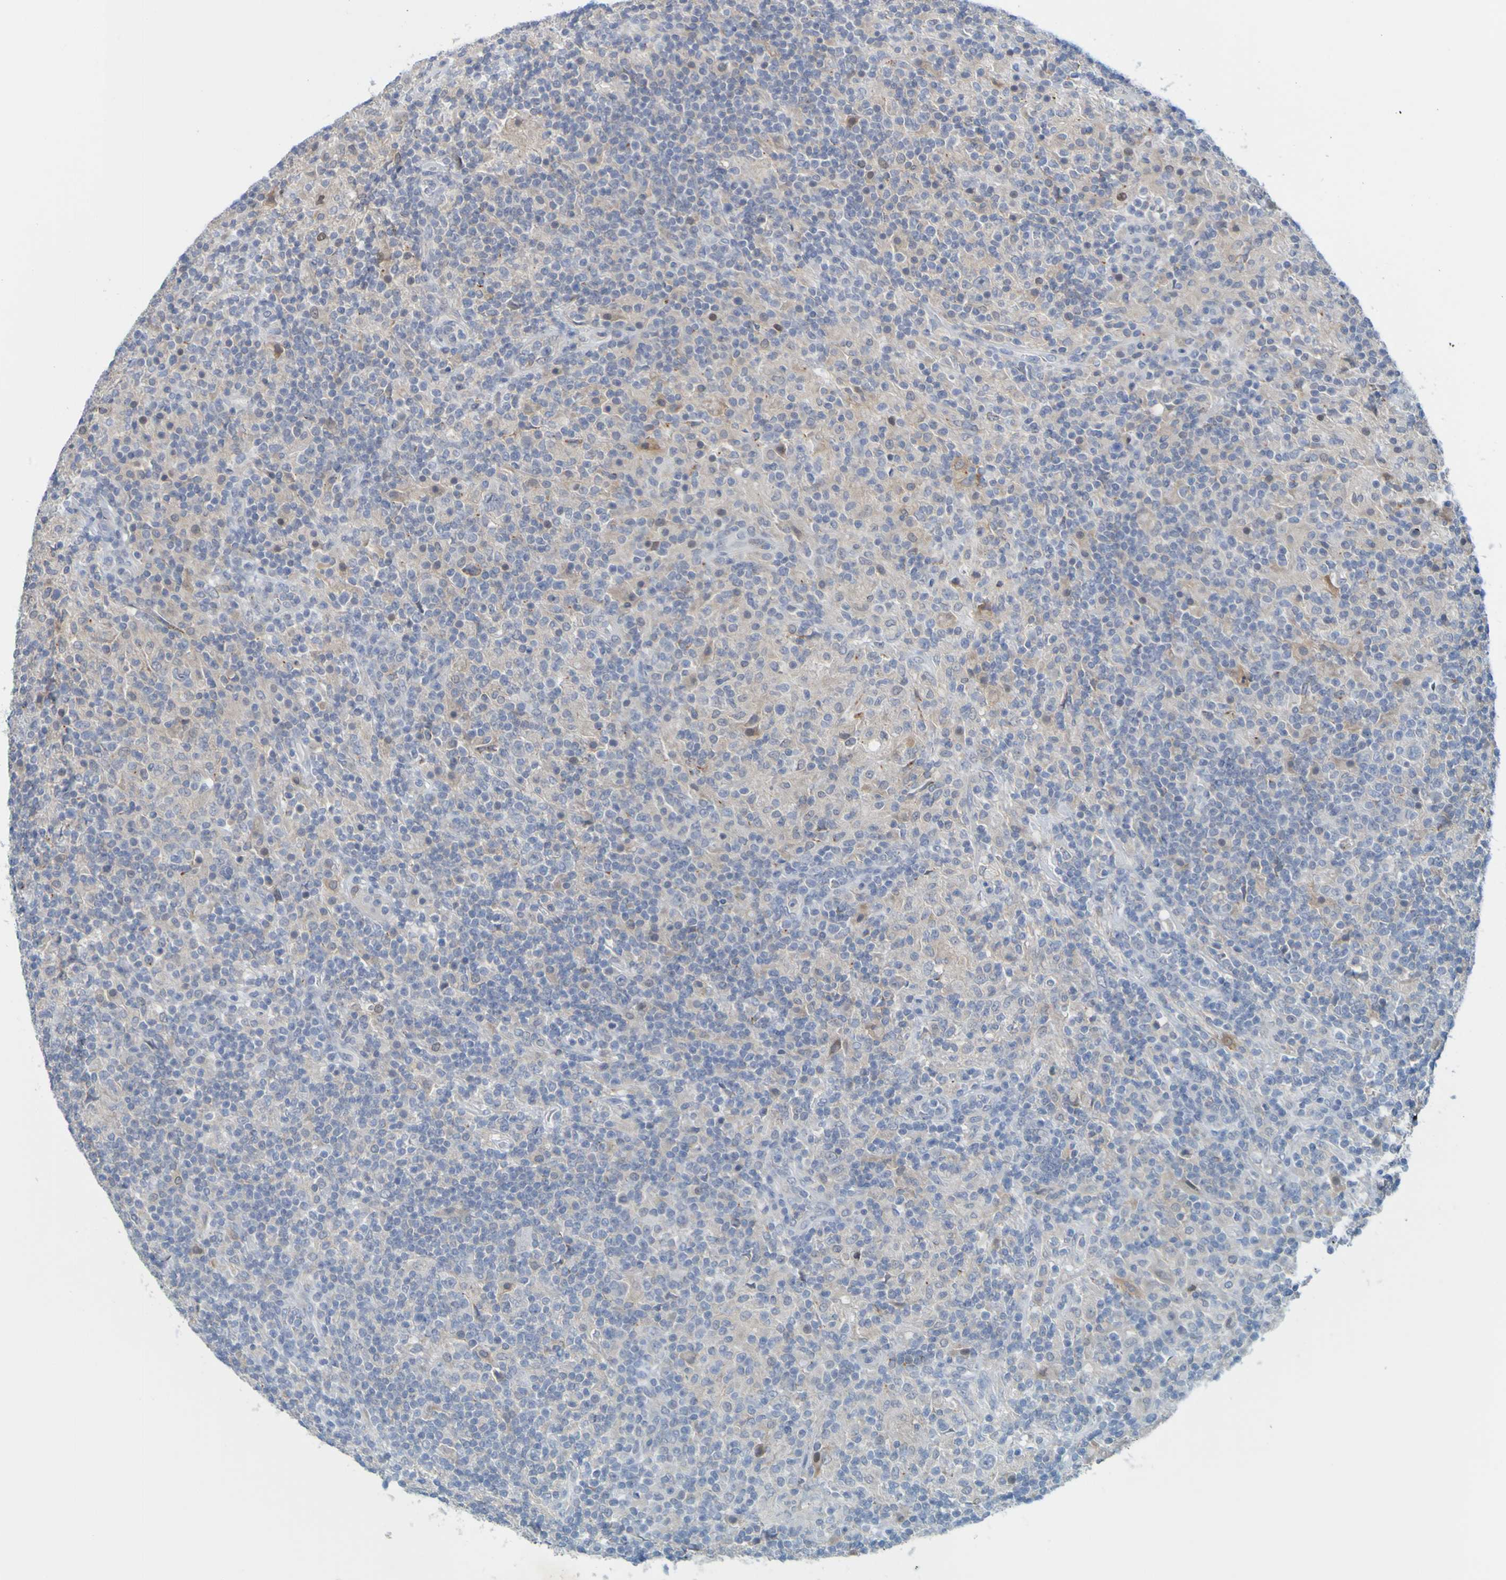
{"staining": {"intensity": "negative", "quantity": "none", "location": "none"}, "tissue": "lymphoma", "cell_type": "Tumor cells", "image_type": "cancer", "snomed": [{"axis": "morphology", "description": "Hodgkin's disease, NOS"}, {"axis": "topography", "description": "Lymph node"}], "caption": "IHC histopathology image of neoplastic tissue: lymphoma stained with DAB shows no significant protein positivity in tumor cells.", "gene": "LILRB5", "patient": {"sex": "male", "age": 70}}